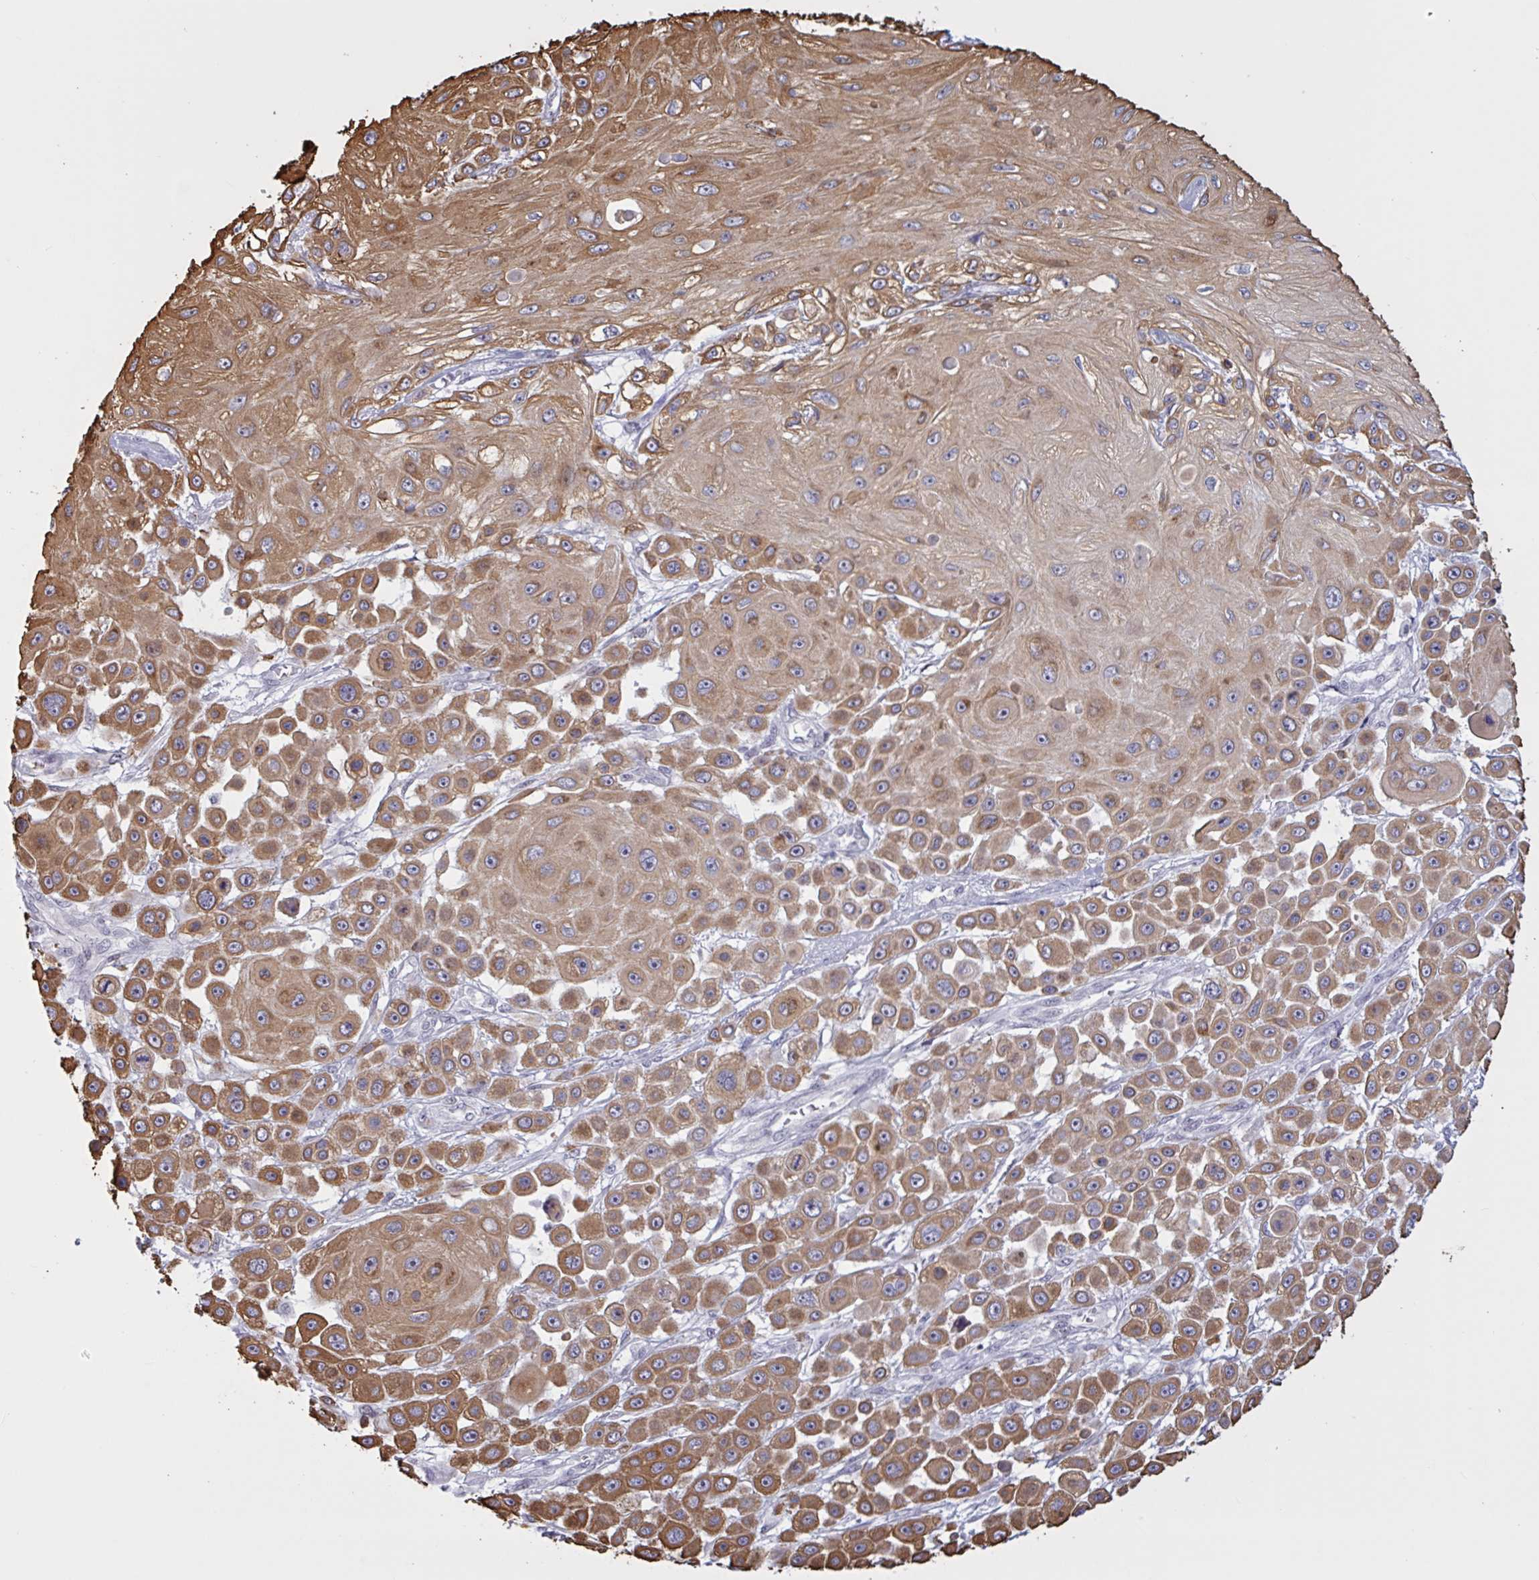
{"staining": {"intensity": "moderate", "quantity": ">75%", "location": "cytoplasmic/membranous"}, "tissue": "skin cancer", "cell_type": "Tumor cells", "image_type": "cancer", "snomed": [{"axis": "morphology", "description": "Squamous cell carcinoma, NOS"}, {"axis": "topography", "description": "Skin"}], "caption": "The immunohistochemical stain shows moderate cytoplasmic/membranous expression in tumor cells of skin cancer tissue.", "gene": "PRMT6", "patient": {"sex": "male", "age": 67}}